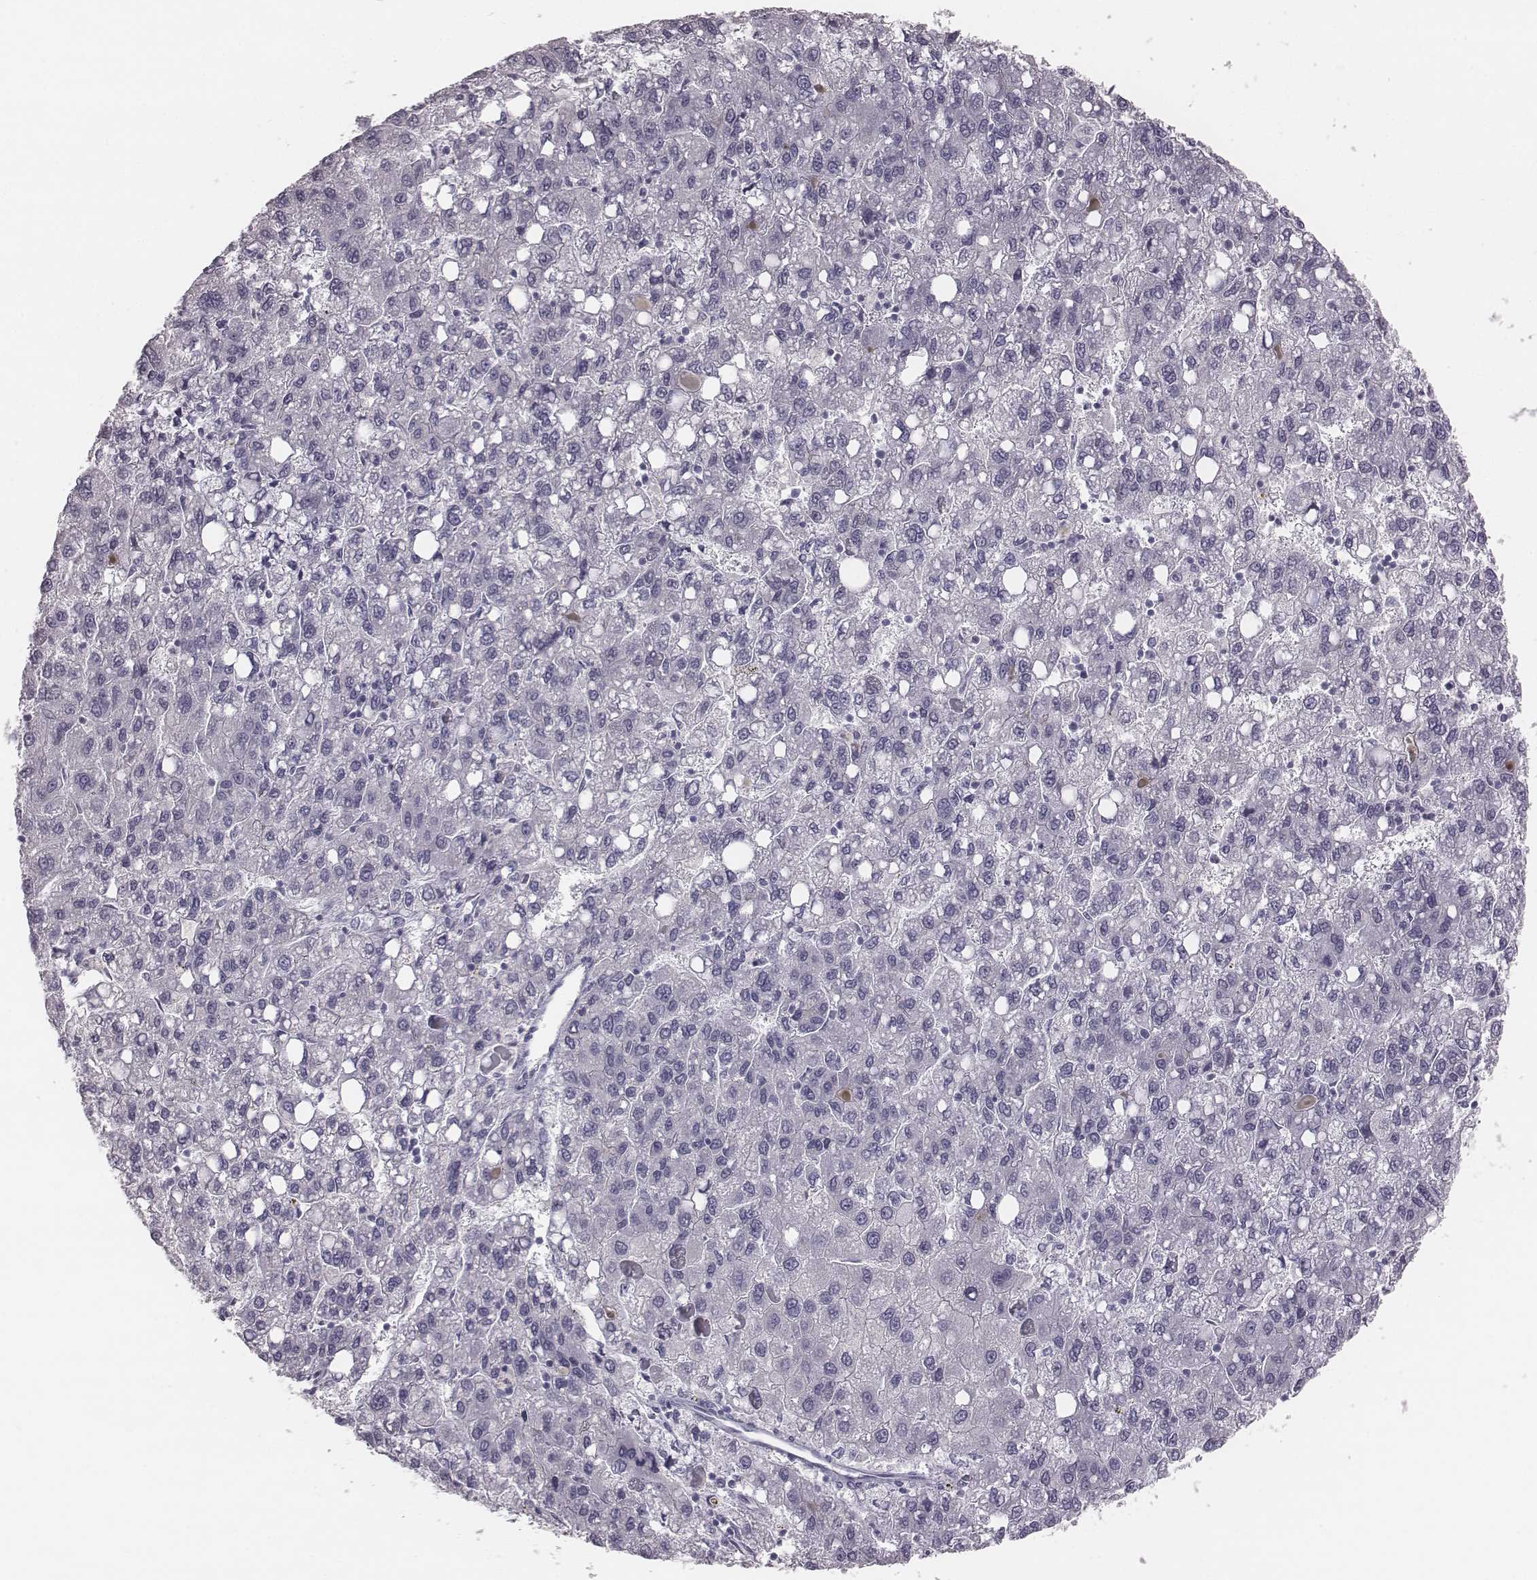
{"staining": {"intensity": "negative", "quantity": "none", "location": "none"}, "tissue": "liver cancer", "cell_type": "Tumor cells", "image_type": "cancer", "snomed": [{"axis": "morphology", "description": "Carcinoma, Hepatocellular, NOS"}, {"axis": "topography", "description": "Liver"}], "caption": "Tumor cells show no significant positivity in hepatocellular carcinoma (liver).", "gene": "C6orf58", "patient": {"sex": "female", "age": 82}}